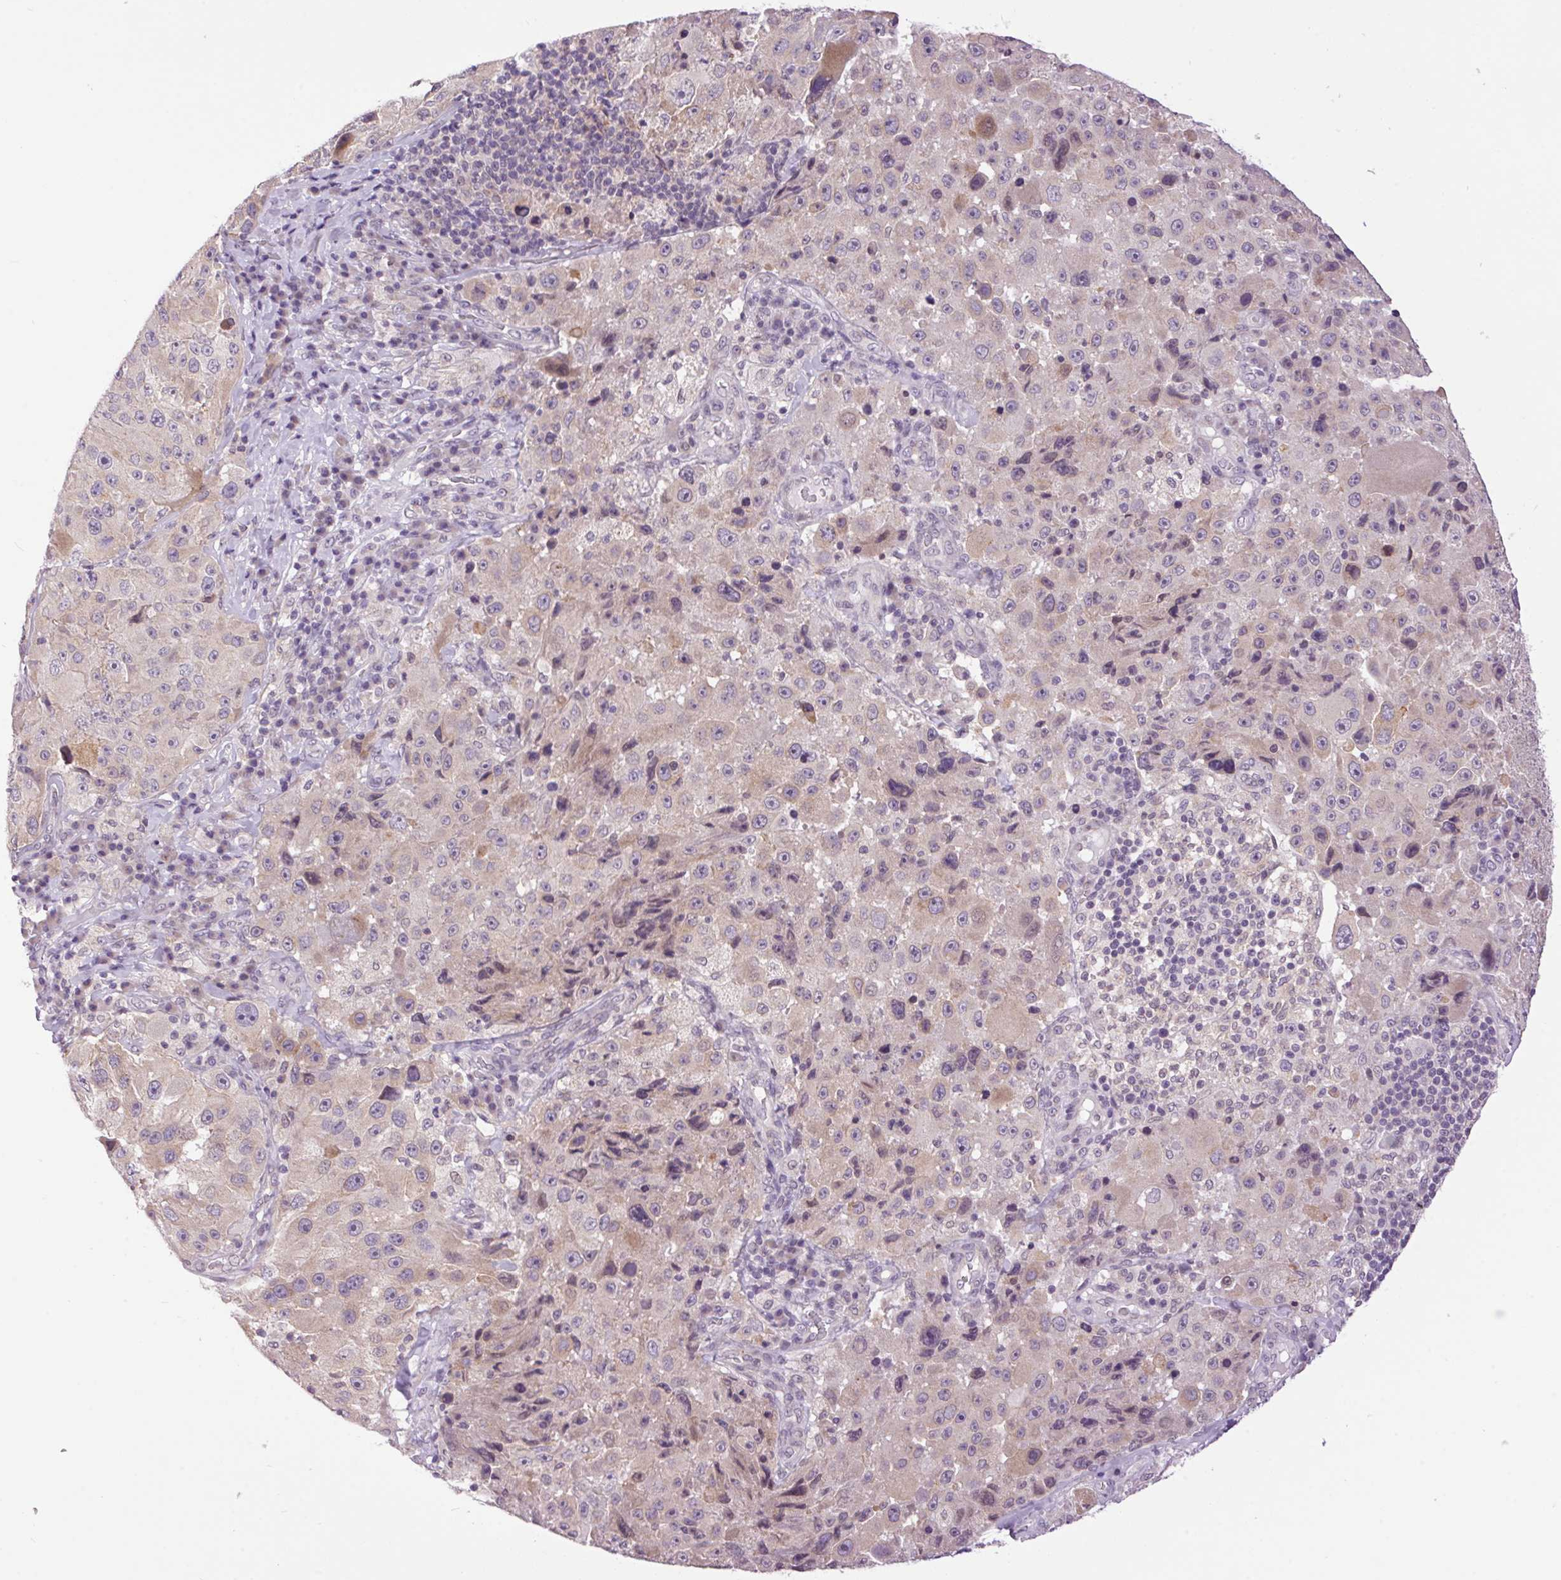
{"staining": {"intensity": "negative", "quantity": "none", "location": "none"}, "tissue": "melanoma", "cell_type": "Tumor cells", "image_type": "cancer", "snomed": [{"axis": "morphology", "description": "Malignant melanoma, Metastatic site"}, {"axis": "topography", "description": "Lymph node"}], "caption": "Immunohistochemistry (IHC) of human malignant melanoma (metastatic site) reveals no positivity in tumor cells.", "gene": "SMIM13", "patient": {"sex": "male", "age": 62}}